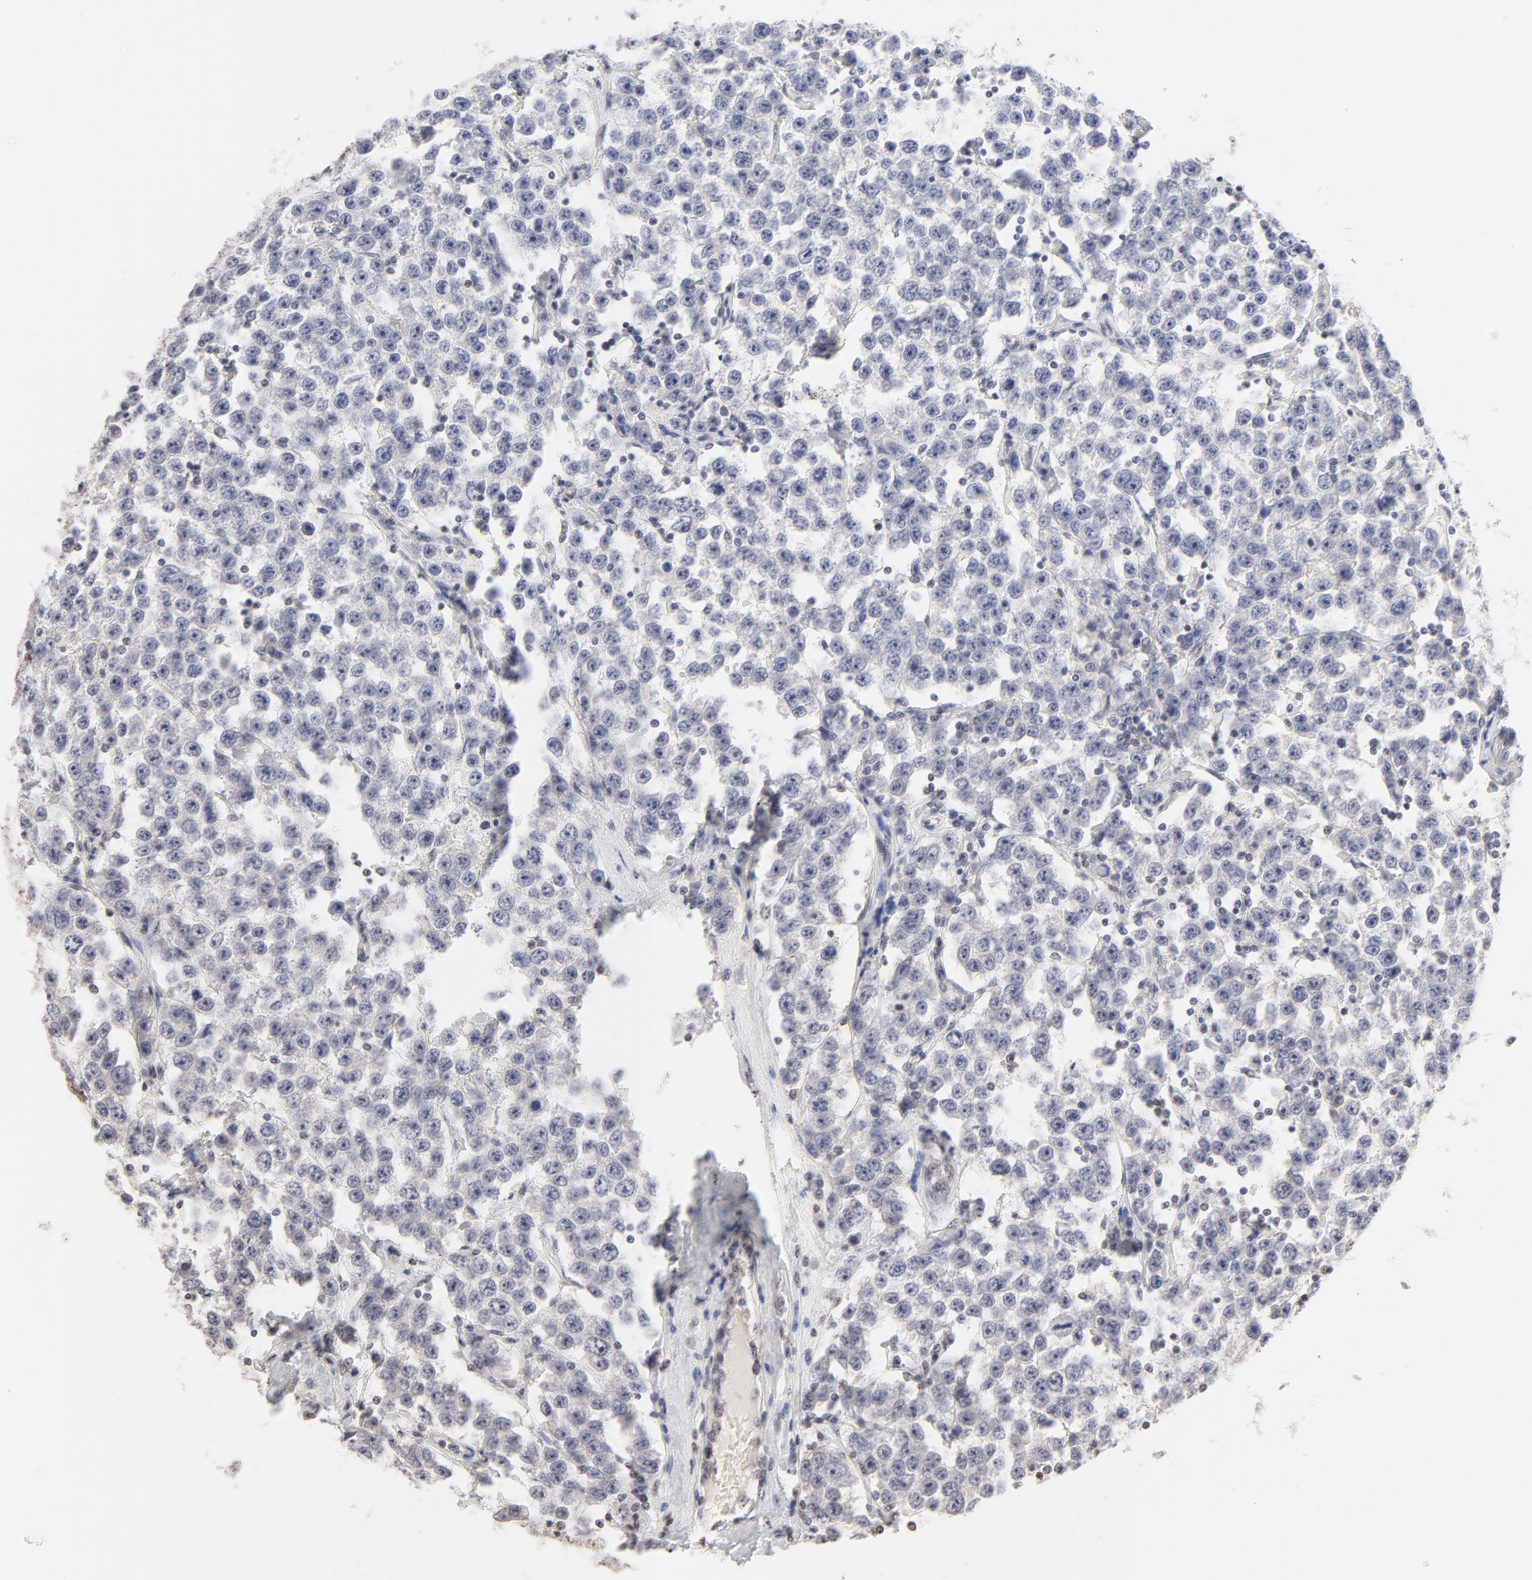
{"staining": {"intensity": "negative", "quantity": "none", "location": "none"}, "tissue": "testis cancer", "cell_type": "Tumor cells", "image_type": "cancer", "snomed": [{"axis": "morphology", "description": "Seminoma, NOS"}, {"axis": "topography", "description": "Testis"}], "caption": "This is an IHC image of human seminoma (testis). There is no staining in tumor cells.", "gene": "NFIL3", "patient": {"sex": "male", "age": 52}}